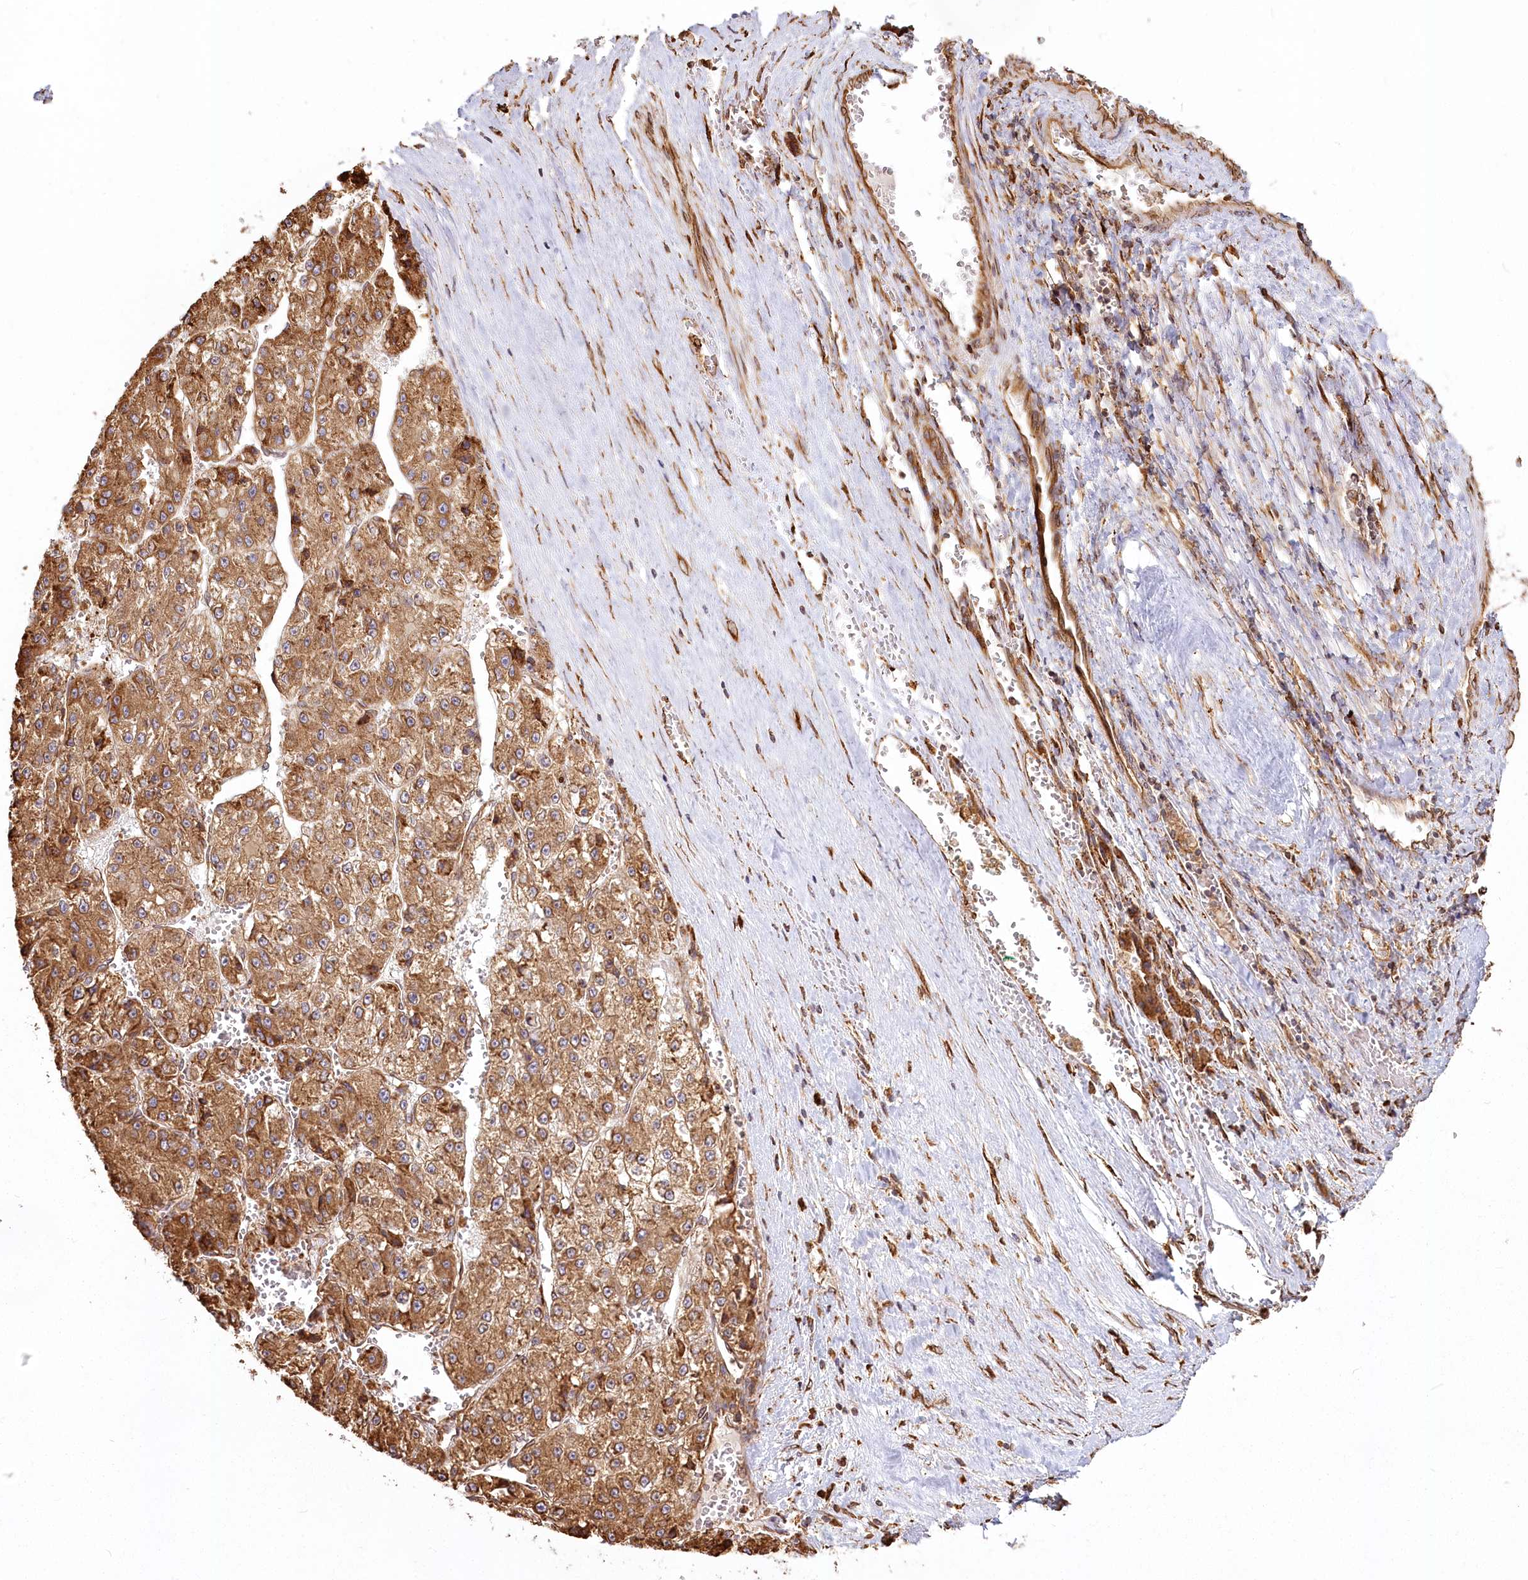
{"staining": {"intensity": "moderate", "quantity": ">75%", "location": "cytoplasmic/membranous"}, "tissue": "liver cancer", "cell_type": "Tumor cells", "image_type": "cancer", "snomed": [{"axis": "morphology", "description": "Carcinoma, Hepatocellular, NOS"}, {"axis": "topography", "description": "Liver"}], "caption": "This is a histology image of immunohistochemistry (IHC) staining of liver hepatocellular carcinoma, which shows moderate expression in the cytoplasmic/membranous of tumor cells.", "gene": "FAM13A", "patient": {"sex": "female", "age": 73}}